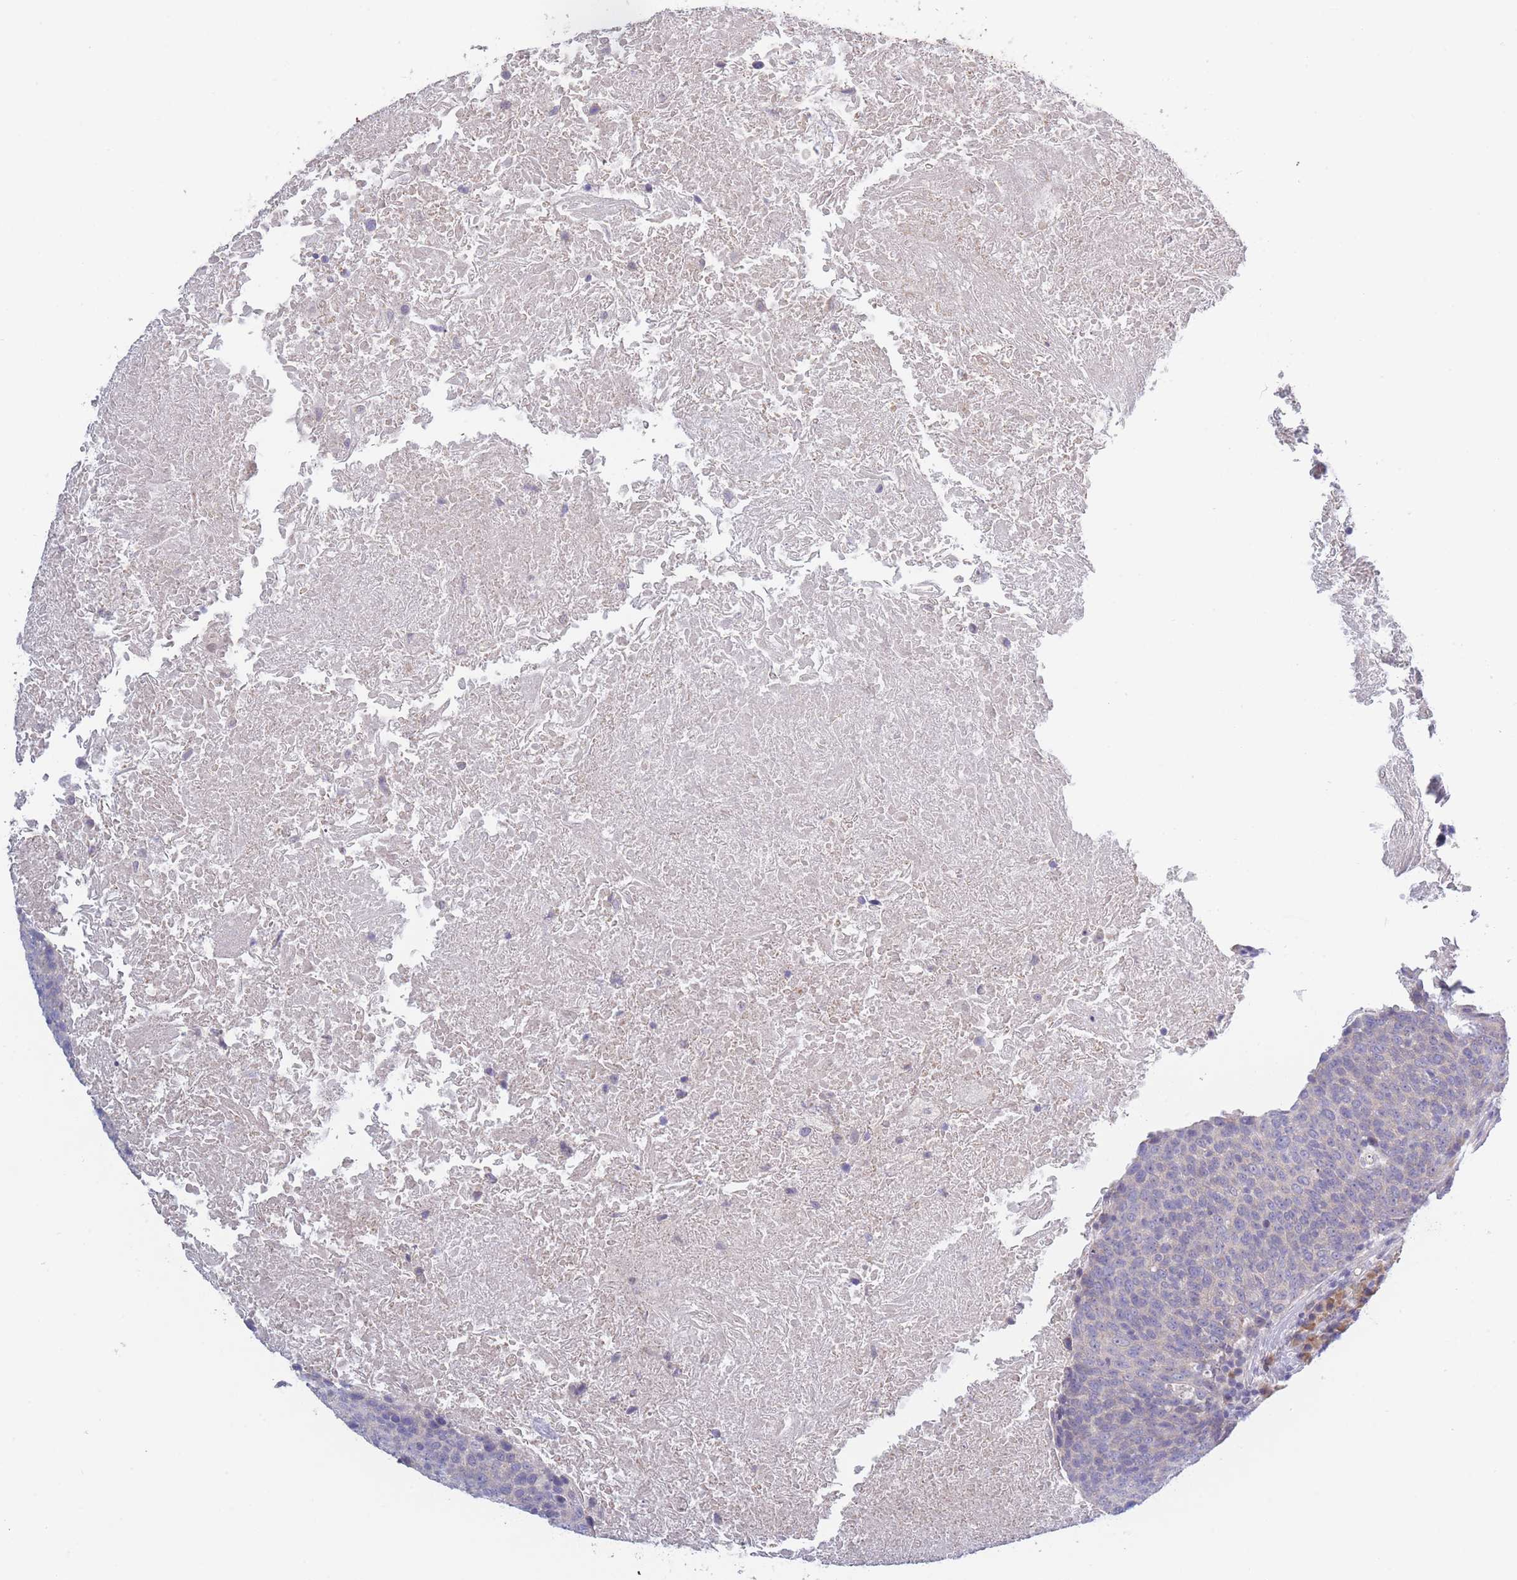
{"staining": {"intensity": "negative", "quantity": "none", "location": "none"}, "tissue": "head and neck cancer", "cell_type": "Tumor cells", "image_type": "cancer", "snomed": [{"axis": "morphology", "description": "Squamous cell carcinoma, NOS"}, {"axis": "morphology", "description": "Squamous cell carcinoma, metastatic, NOS"}, {"axis": "topography", "description": "Lymph node"}, {"axis": "topography", "description": "Head-Neck"}], "caption": "An immunohistochemistry (IHC) image of head and neck cancer is shown. There is no staining in tumor cells of head and neck cancer. Brightfield microscopy of immunohistochemistry (IHC) stained with DAB (3,3'-diaminobenzidine) (brown) and hematoxylin (blue), captured at high magnification.", "gene": "FAM227B", "patient": {"sex": "male", "age": 62}}